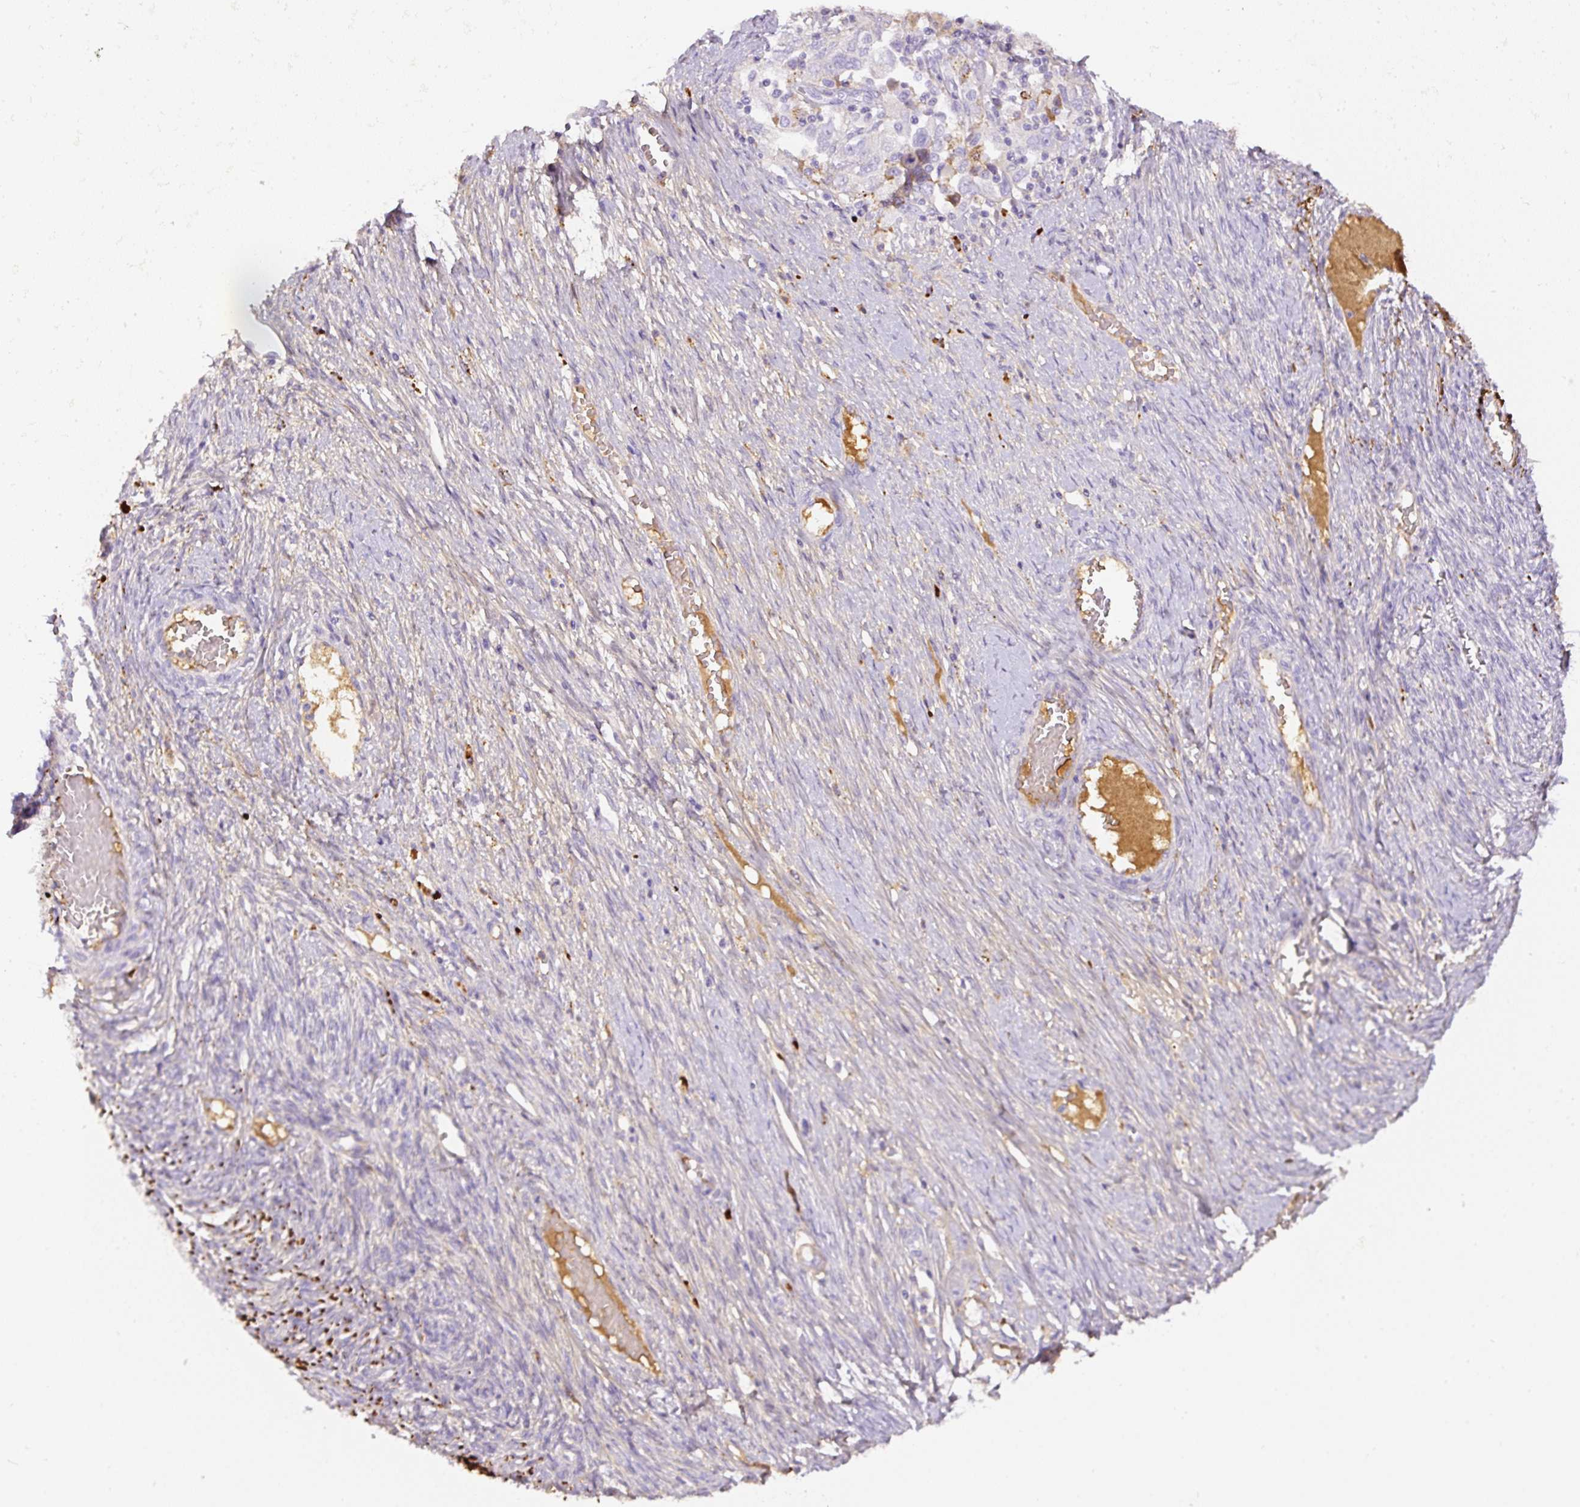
{"staining": {"intensity": "negative", "quantity": "none", "location": "none"}, "tissue": "ovarian cancer", "cell_type": "Tumor cells", "image_type": "cancer", "snomed": [{"axis": "morphology", "description": "Carcinoma, NOS"}, {"axis": "morphology", "description": "Cystadenocarcinoma, serous, NOS"}, {"axis": "topography", "description": "Ovary"}], "caption": "There is no significant positivity in tumor cells of serous cystadenocarcinoma (ovarian).", "gene": "APCS", "patient": {"sex": "female", "age": 69}}